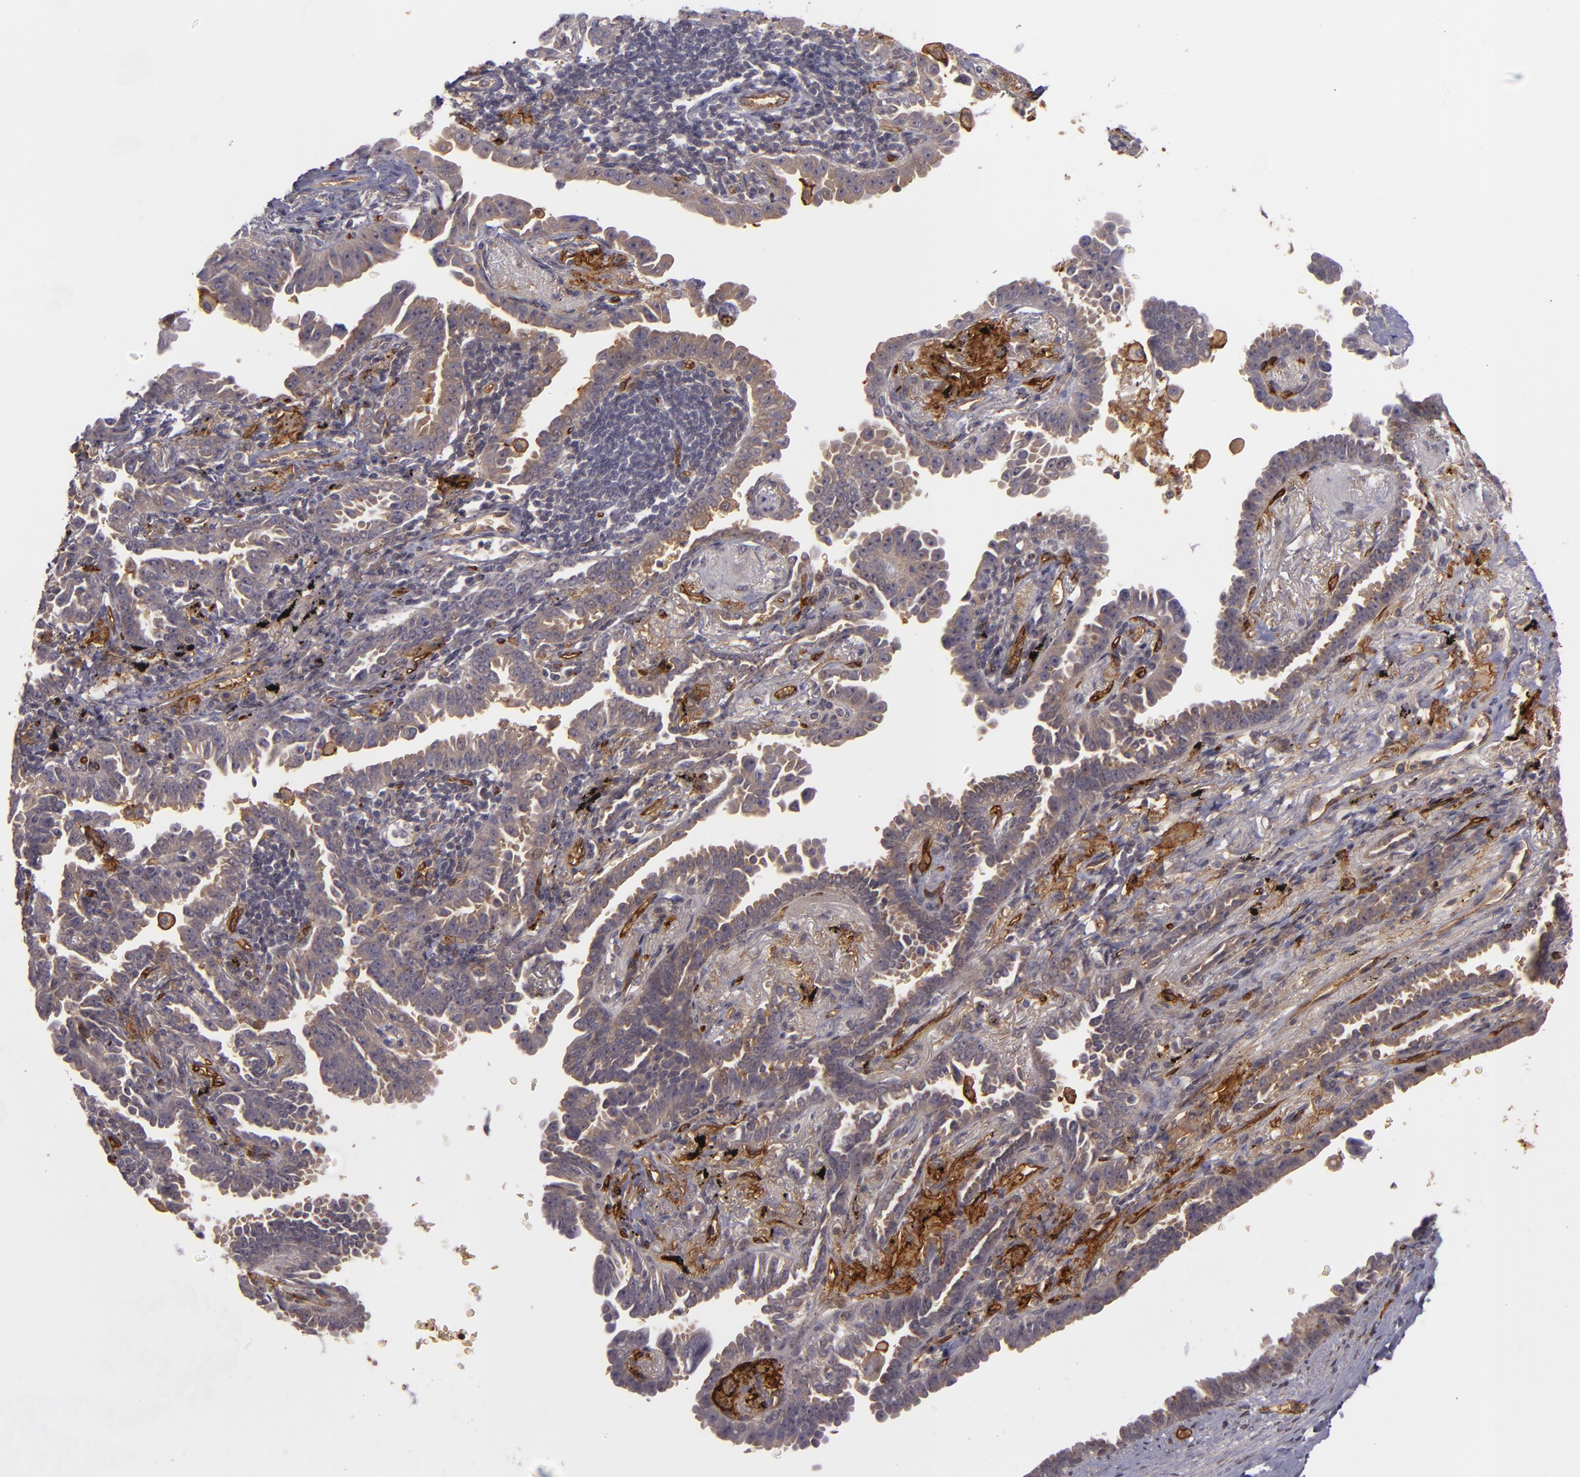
{"staining": {"intensity": "moderate", "quantity": ">75%", "location": "cytoplasmic/membranous"}, "tissue": "lung cancer", "cell_type": "Tumor cells", "image_type": "cancer", "snomed": [{"axis": "morphology", "description": "Adenocarcinoma, NOS"}, {"axis": "topography", "description": "Lung"}], "caption": "An IHC image of tumor tissue is shown. Protein staining in brown highlights moderate cytoplasmic/membranous positivity in lung cancer (adenocarcinoma) within tumor cells.", "gene": "ACE", "patient": {"sex": "female", "age": 64}}